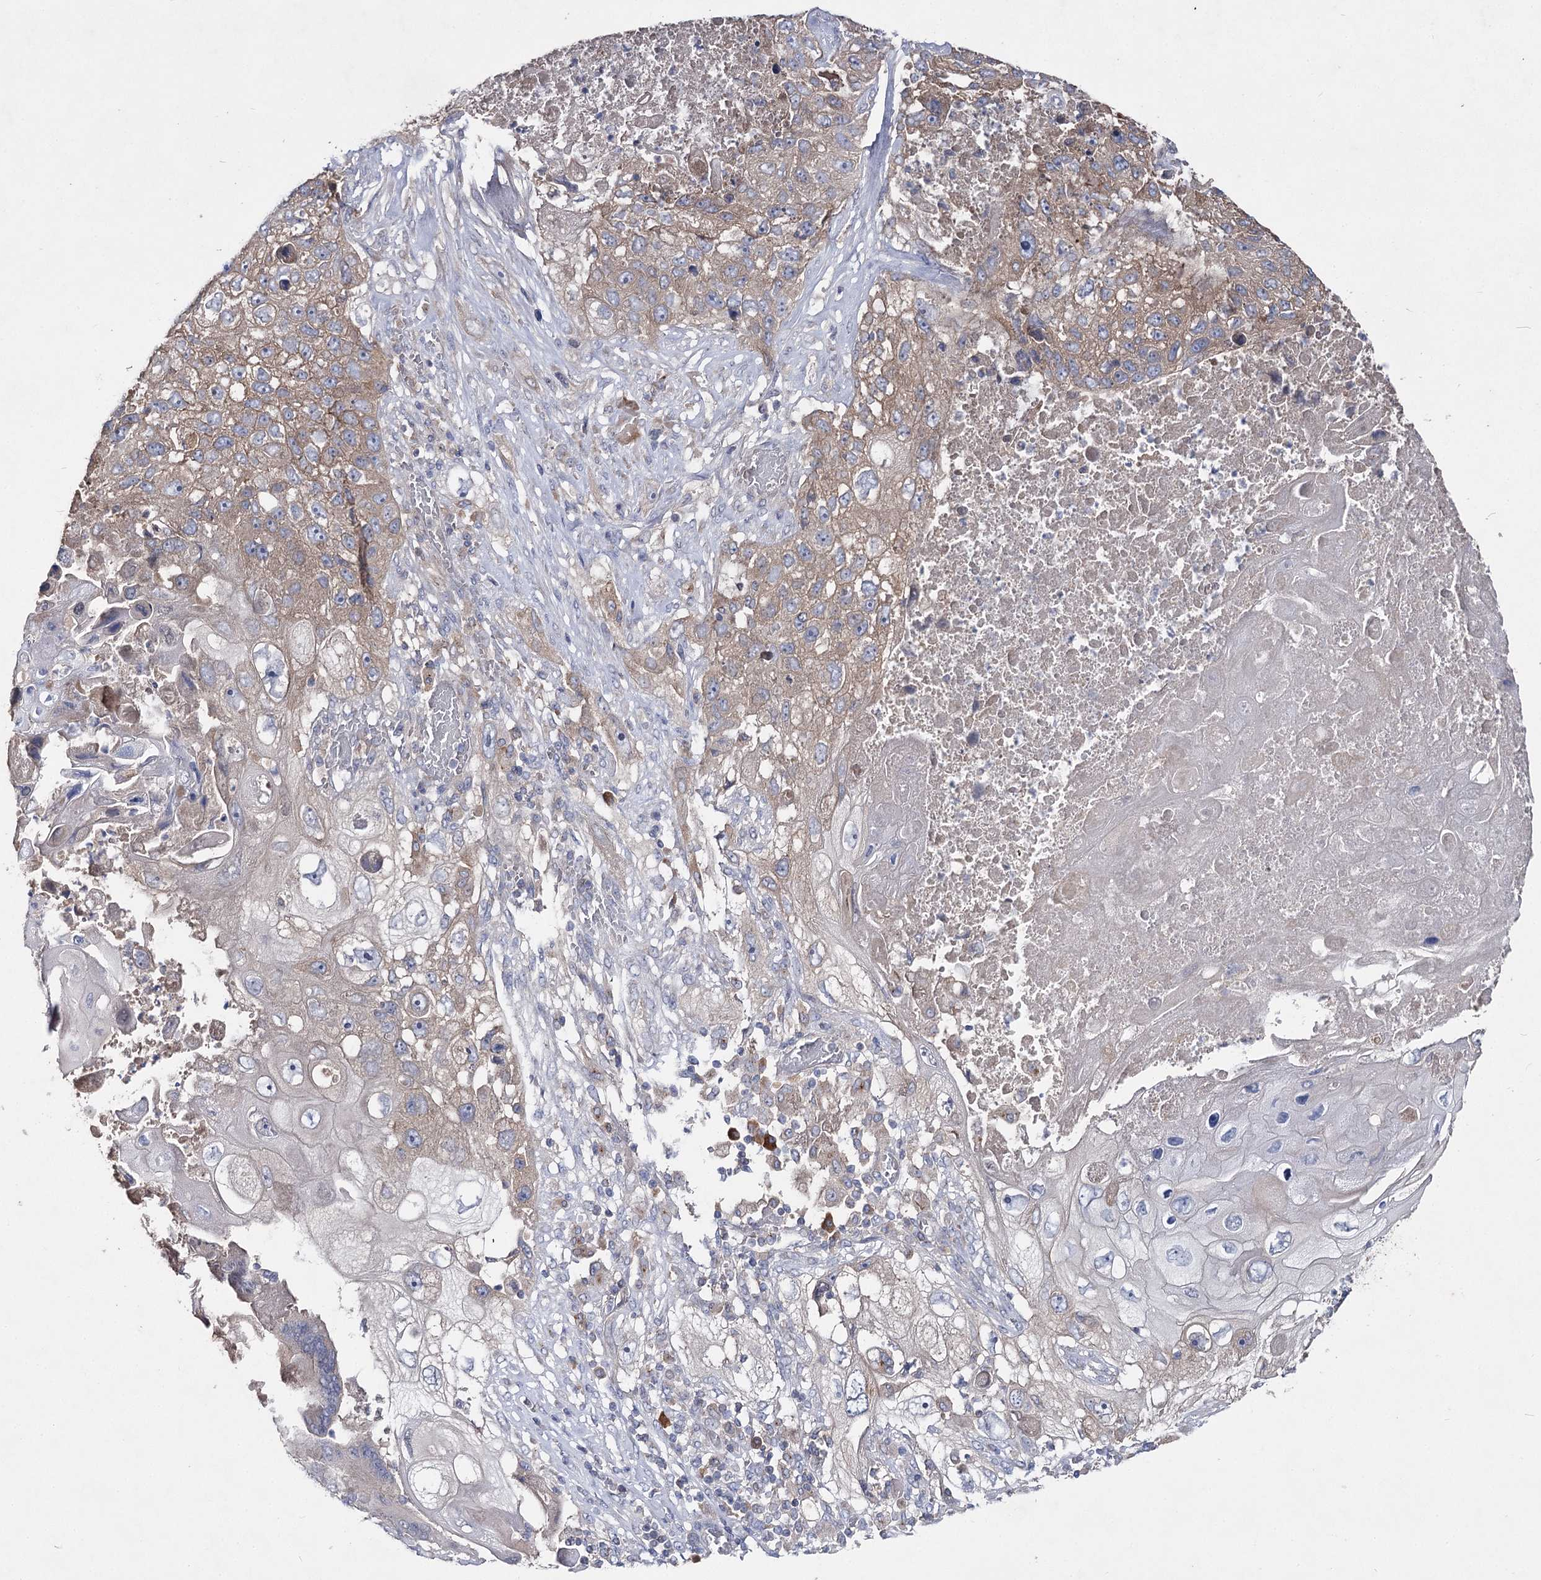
{"staining": {"intensity": "weak", "quantity": "25%-75%", "location": "cytoplasmic/membranous"}, "tissue": "lung cancer", "cell_type": "Tumor cells", "image_type": "cancer", "snomed": [{"axis": "morphology", "description": "Squamous cell carcinoma, NOS"}, {"axis": "topography", "description": "Lung"}], "caption": "High-magnification brightfield microscopy of lung cancer (squamous cell carcinoma) stained with DAB (brown) and counterstained with hematoxylin (blue). tumor cells exhibit weak cytoplasmic/membranous staining is appreciated in approximately25%-75% of cells.", "gene": "IL1RAP", "patient": {"sex": "male", "age": 61}}